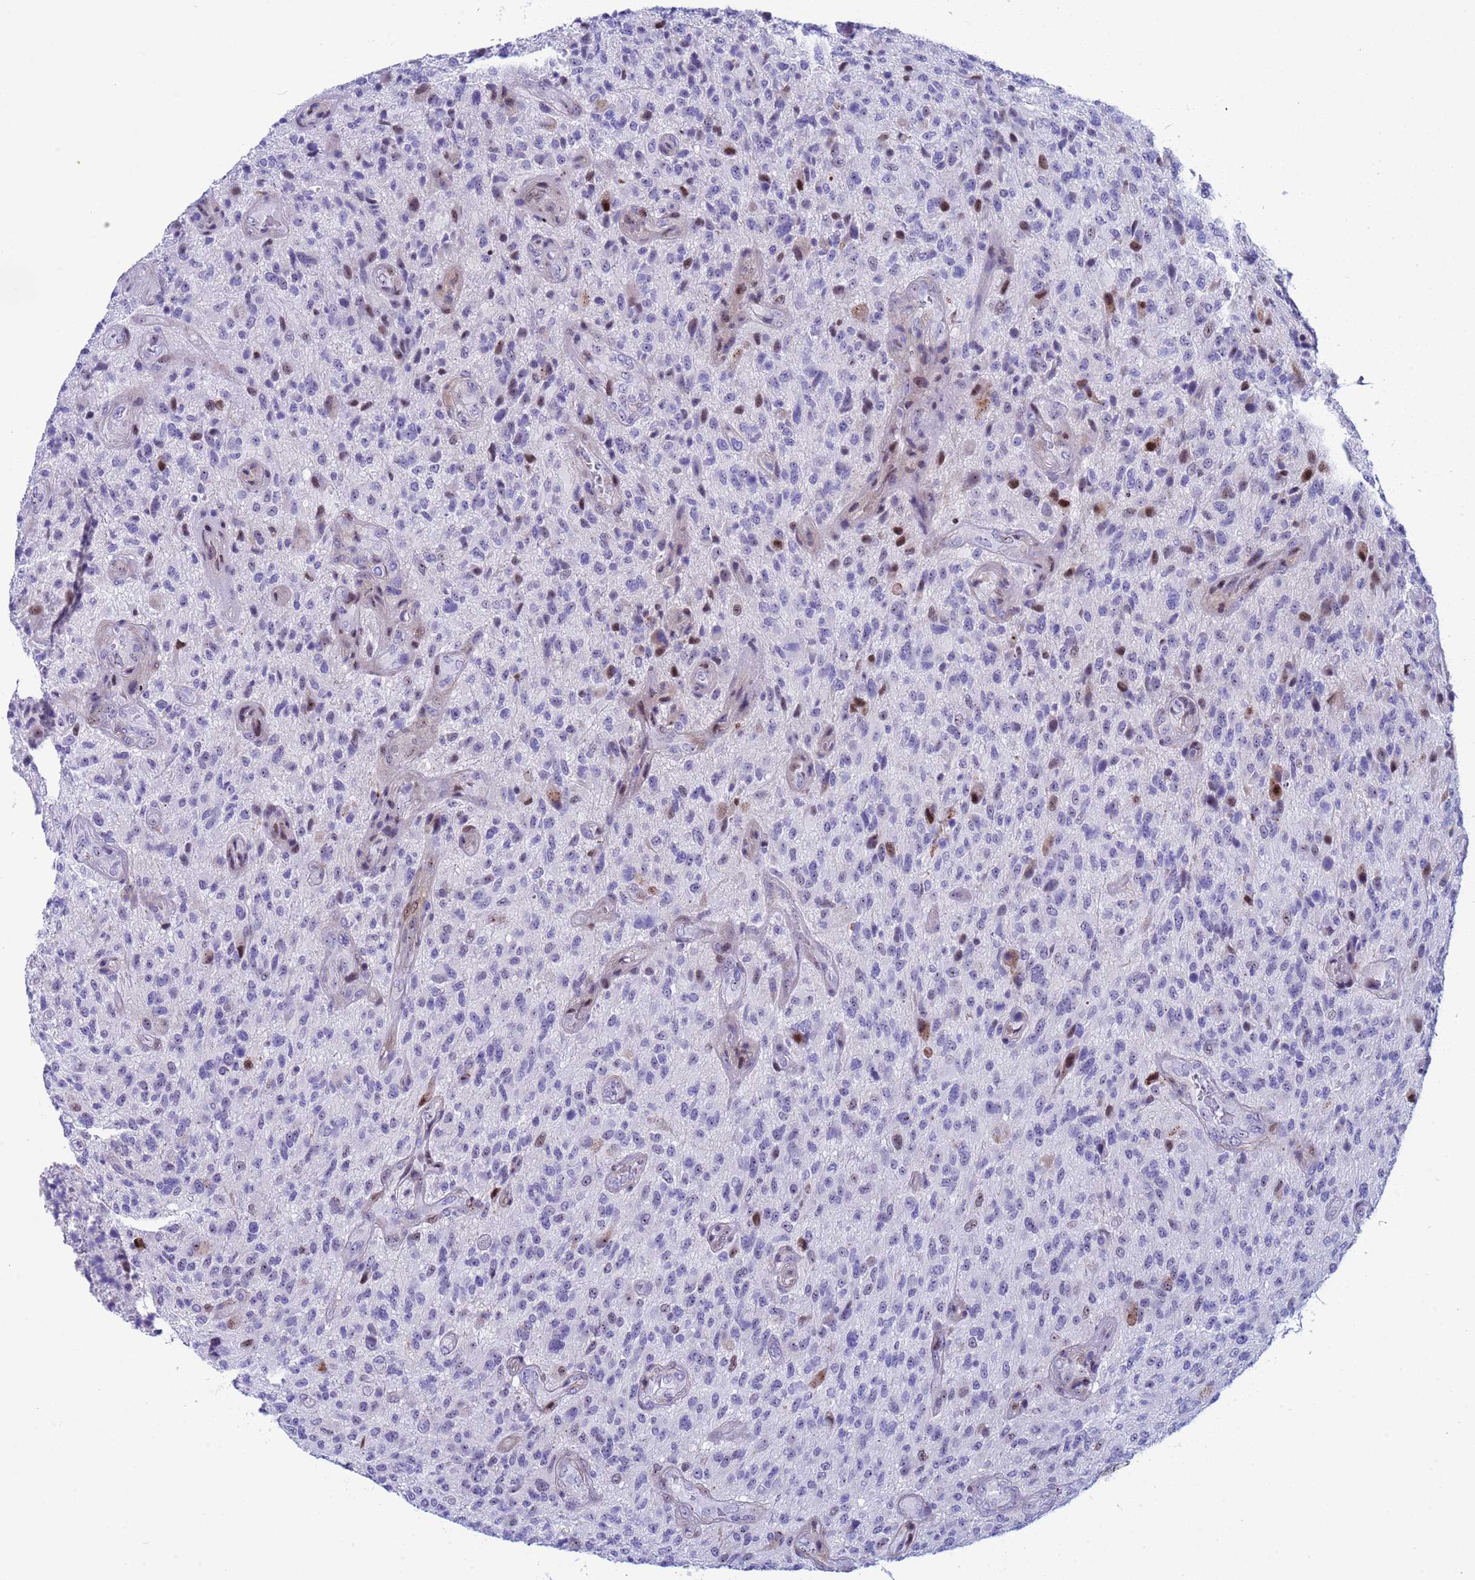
{"staining": {"intensity": "moderate", "quantity": "<25%", "location": "nuclear"}, "tissue": "glioma", "cell_type": "Tumor cells", "image_type": "cancer", "snomed": [{"axis": "morphology", "description": "Glioma, malignant, High grade"}, {"axis": "topography", "description": "Brain"}], "caption": "IHC staining of malignant glioma (high-grade), which shows low levels of moderate nuclear expression in approximately <25% of tumor cells indicating moderate nuclear protein expression. The staining was performed using DAB (3,3'-diaminobenzidine) (brown) for protein detection and nuclei were counterstained in hematoxylin (blue).", "gene": "POP5", "patient": {"sex": "male", "age": 47}}